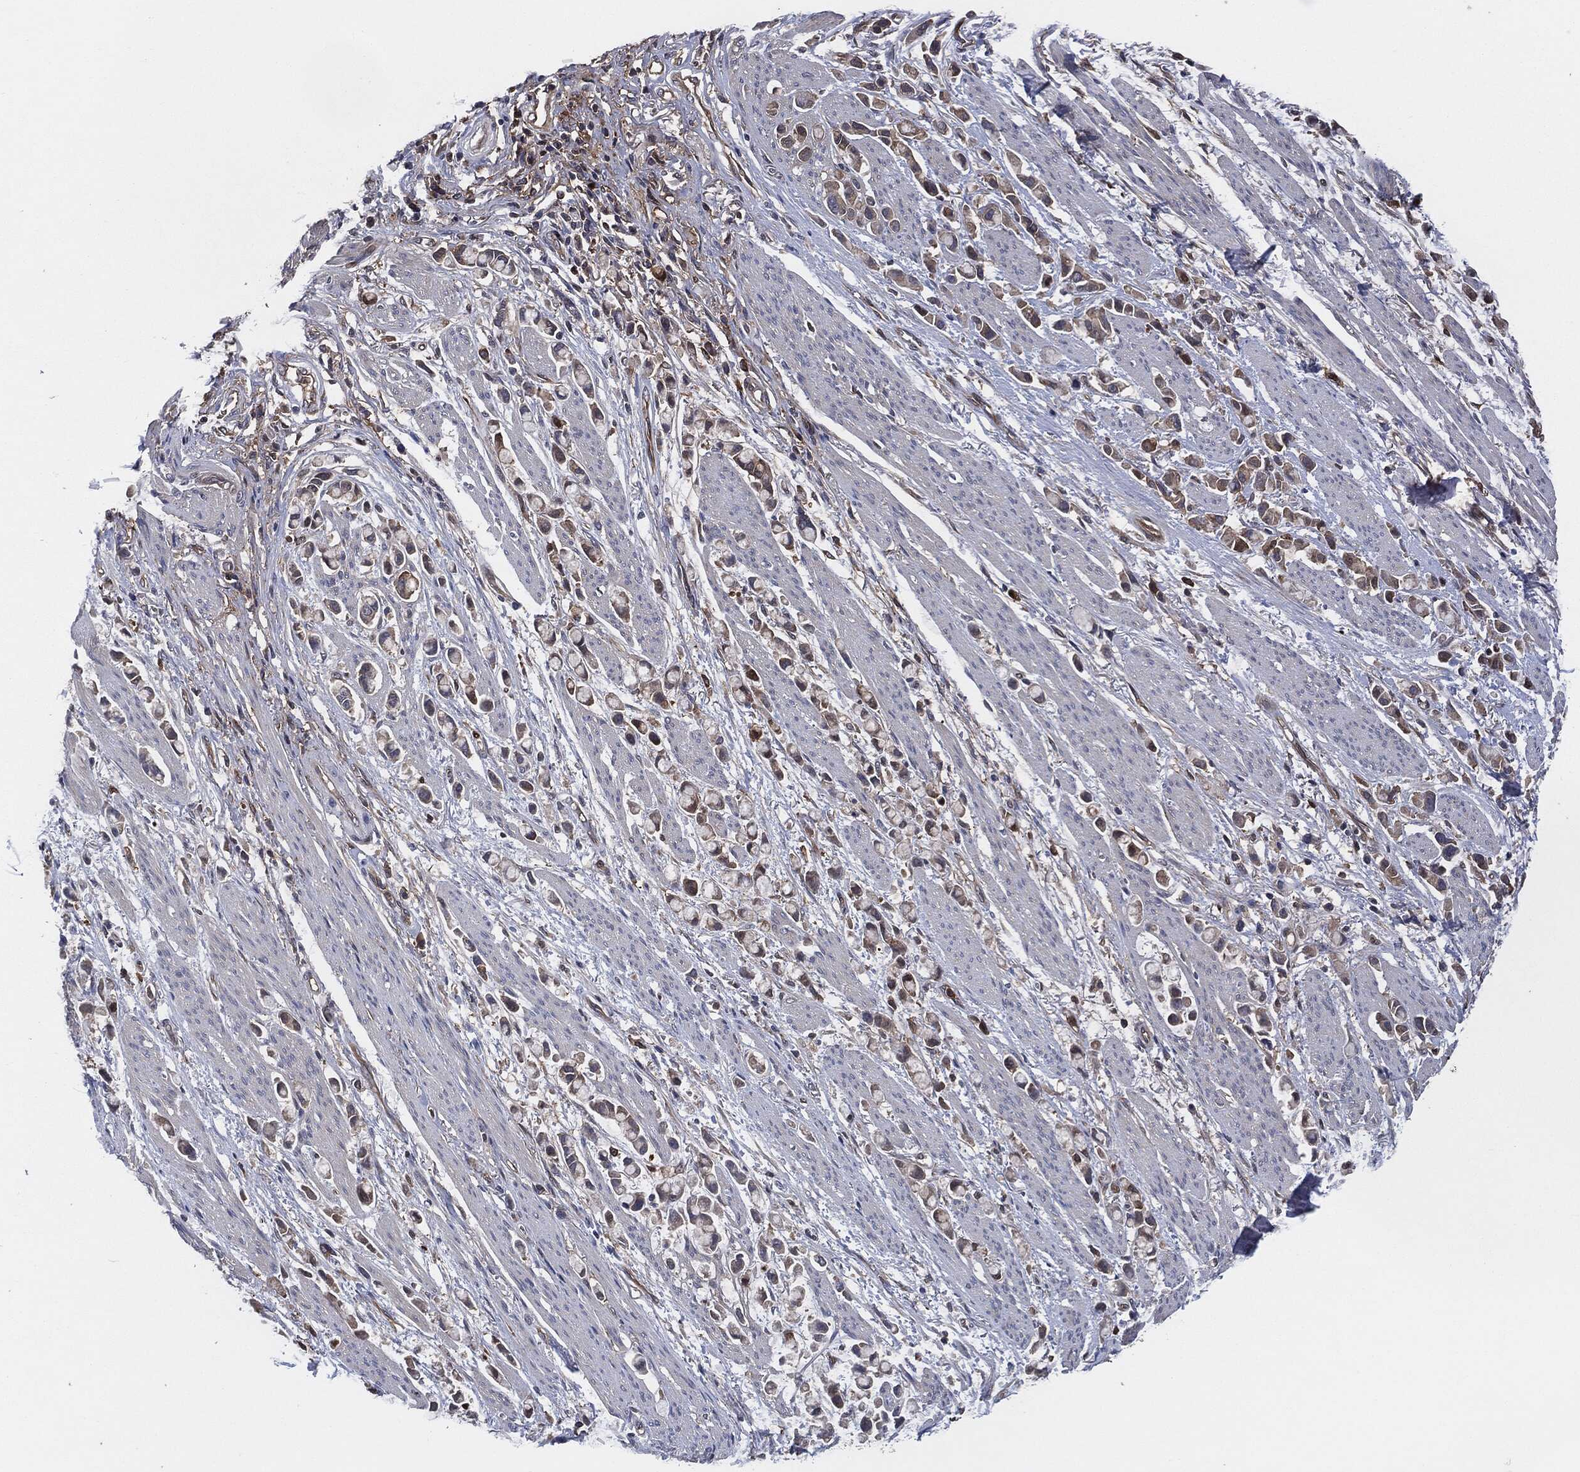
{"staining": {"intensity": "moderate", "quantity": "25%-75%", "location": "cytoplasmic/membranous"}, "tissue": "stomach cancer", "cell_type": "Tumor cells", "image_type": "cancer", "snomed": [{"axis": "morphology", "description": "Adenocarcinoma, NOS"}, {"axis": "topography", "description": "Stomach"}], "caption": "The micrograph shows a brown stain indicating the presence of a protein in the cytoplasmic/membranous of tumor cells in stomach adenocarcinoma.", "gene": "XPNPEP1", "patient": {"sex": "female", "age": 81}}